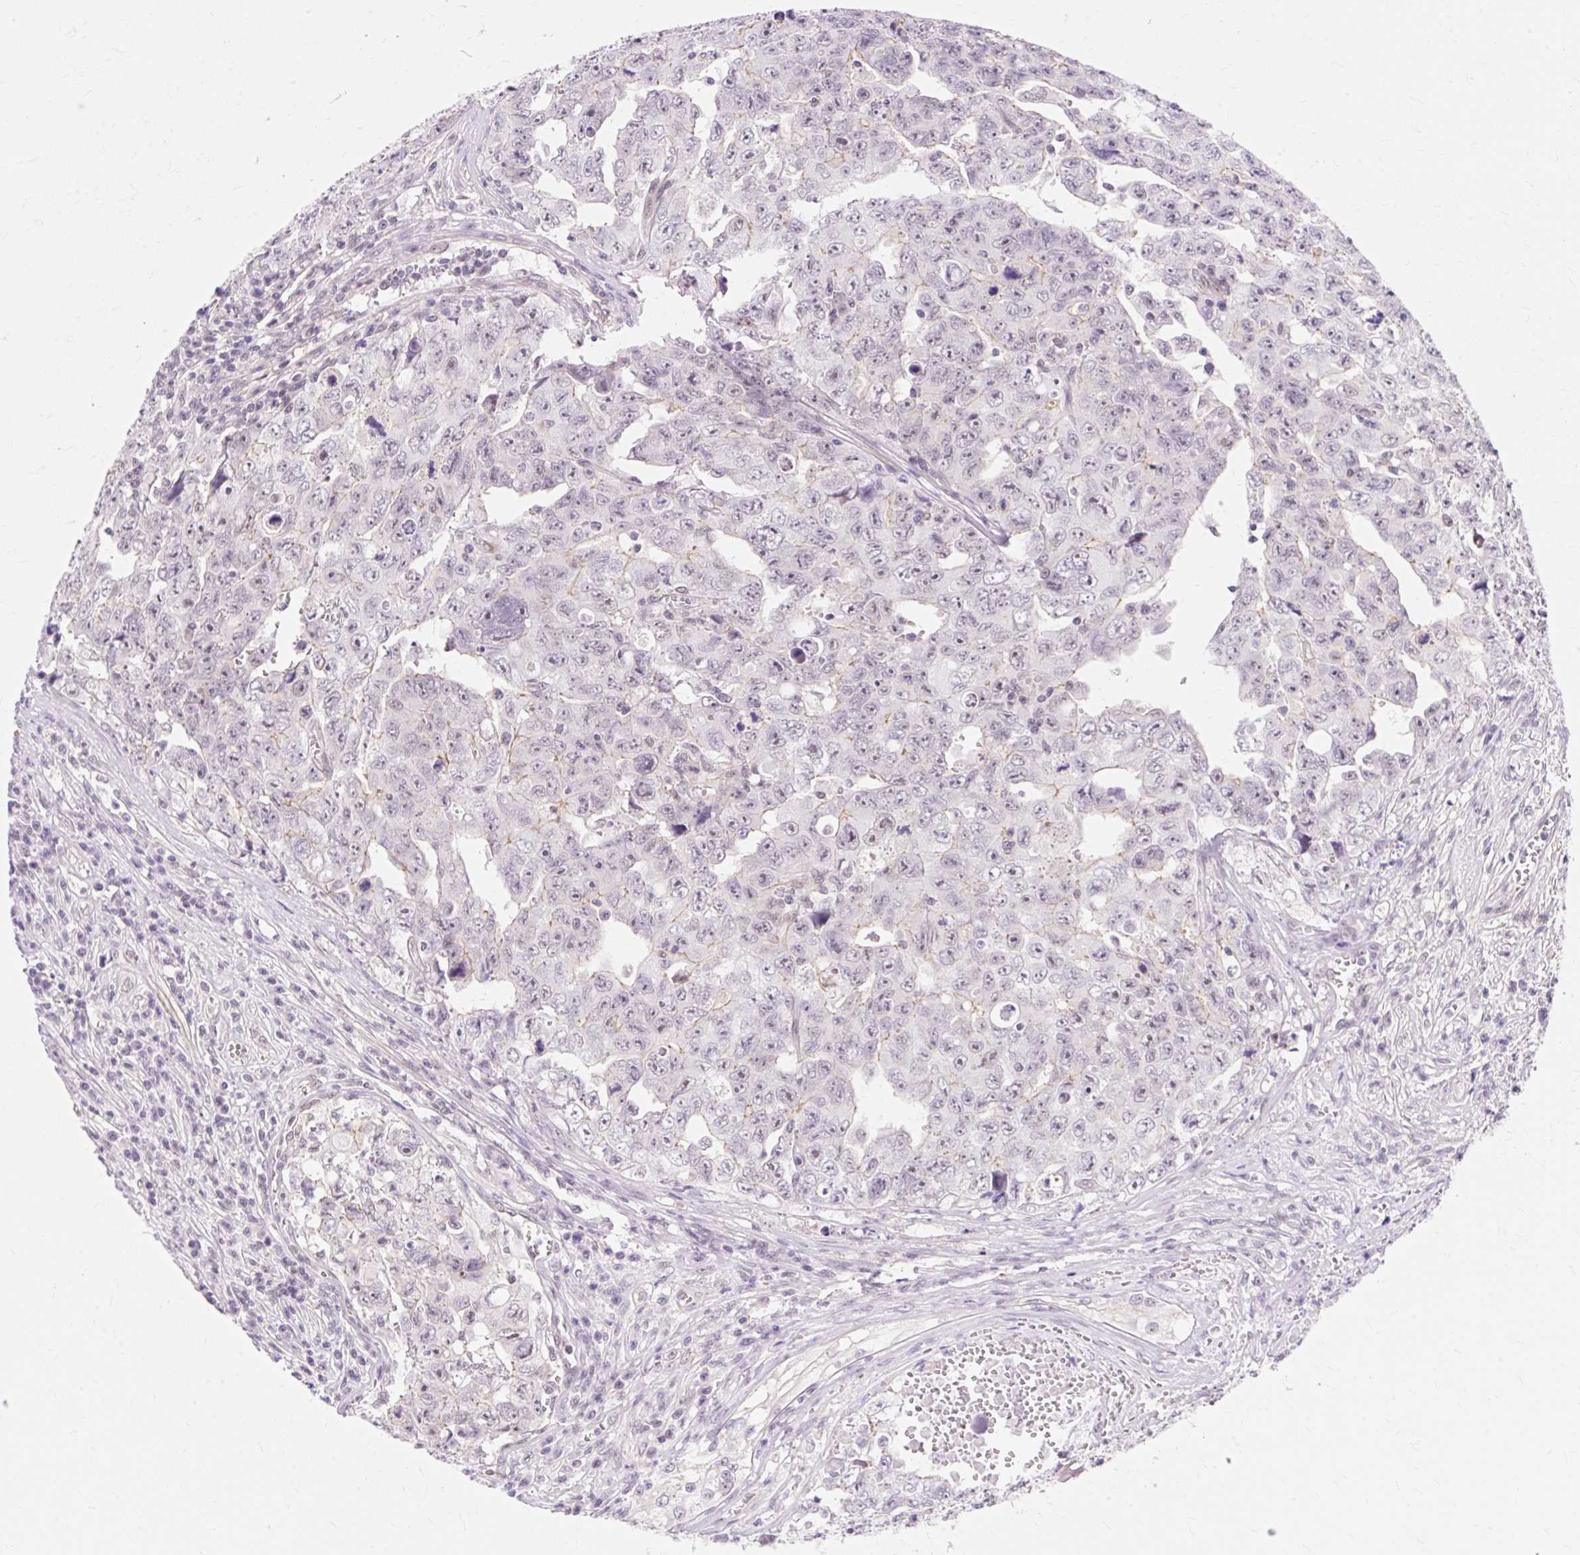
{"staining": {"intensity": "negative", "quantity": "none", "location": "none"}, "tissue": "testis cancer", "cell_type": "Tumor cells", "image_type": "cancer", "snomed": [{"axis": "morphology", "description": "Carcinoma, Embryonal, NOS"}, {"axis": "topography", "description": "Testis"}], "caption": "Embryonal carcinoma (testis) stained for a protein using immunohistochemistry demonstrates no expression tumor cells.", "gene": "OBP2A", "patient": {"sex": "male", "age": 24}}